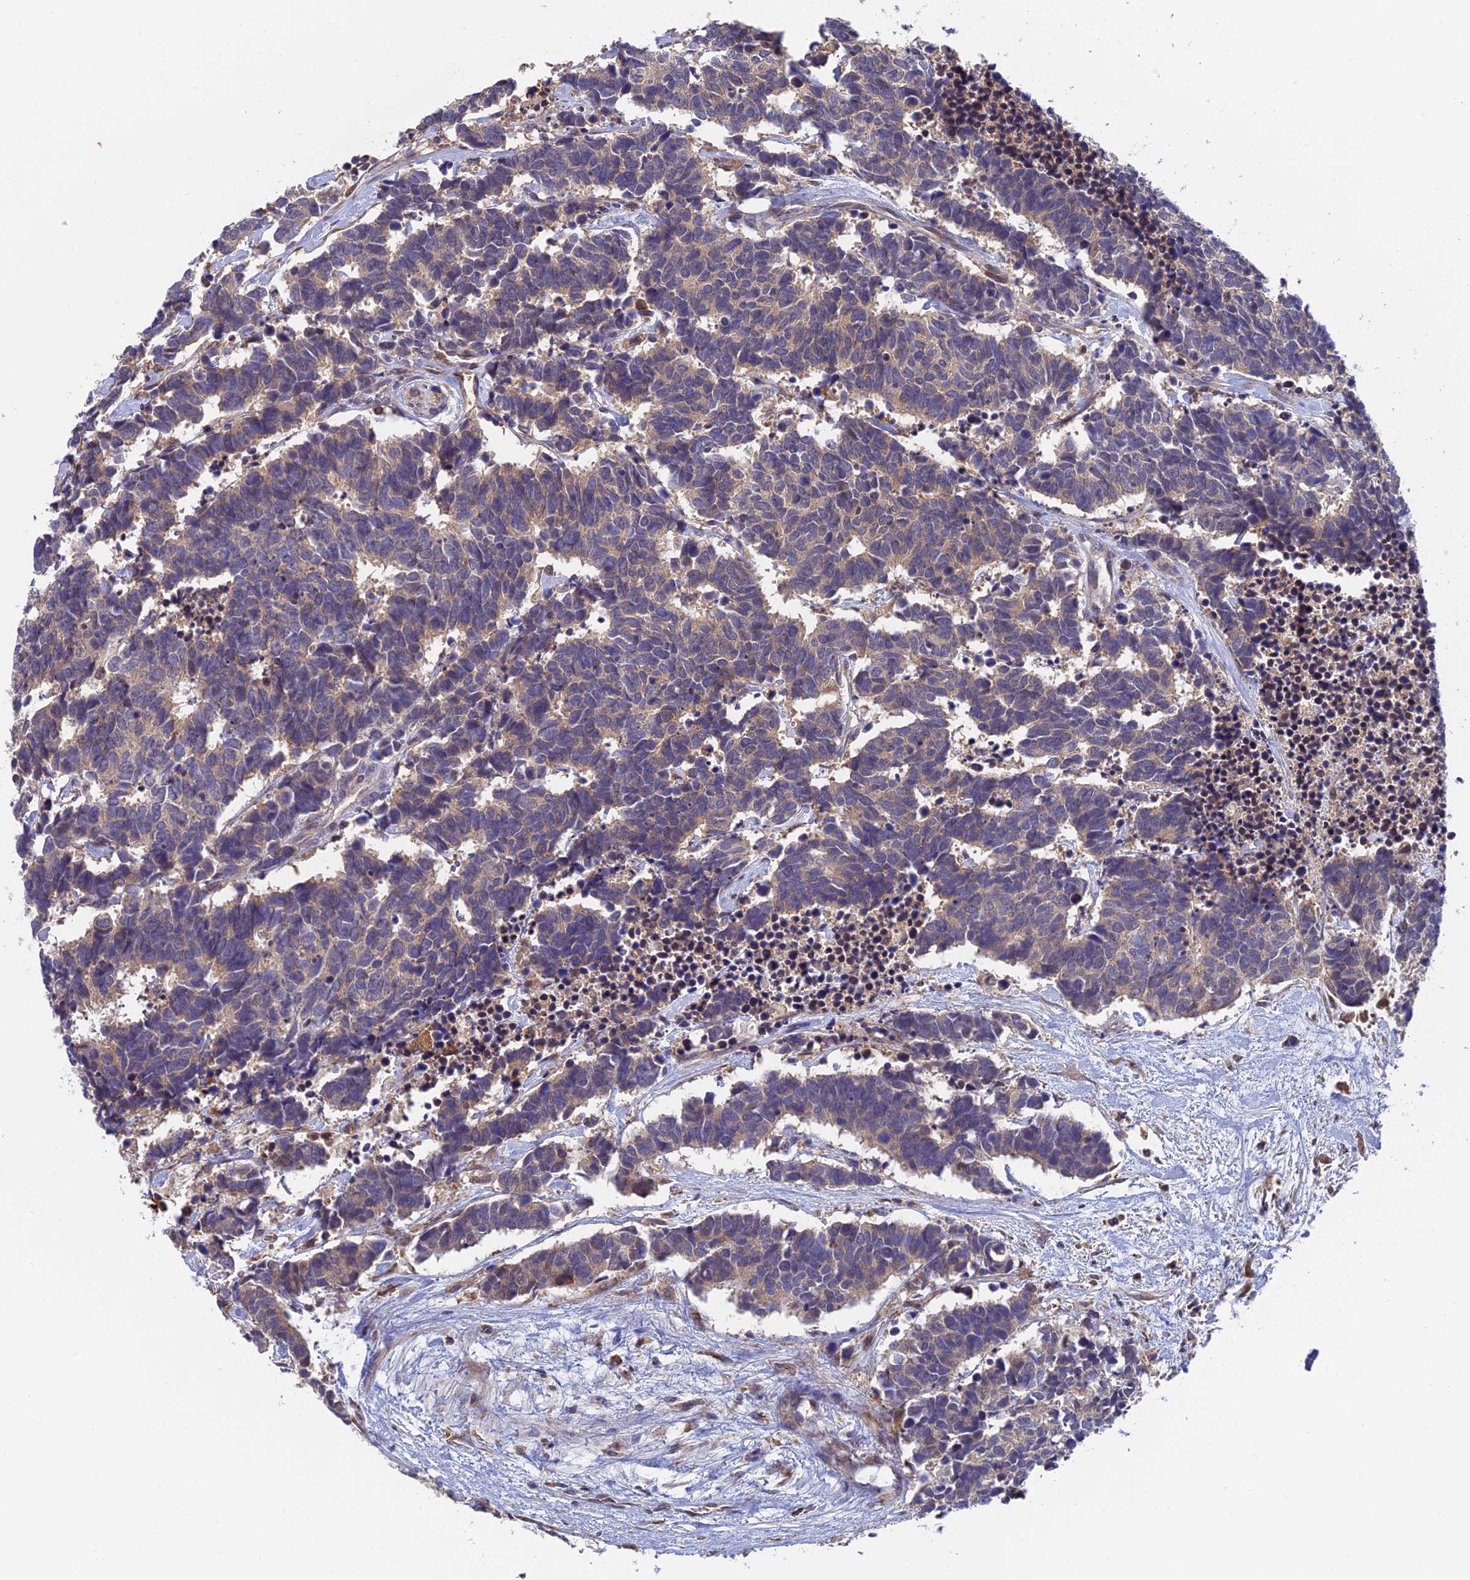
{"staining": {"intensity": "moderate", "quantity": "<25%", "location": "cytoplasmic/membranous"}, "tissue": "carcinoid", "cell_type": "Tumor cells", "image_type": "cancer", "snomed": [{"axis": "morphology", "description": "Carcinoma, NOS"}, {"axis": "morphology", "description": "Carcinoid, malignant, NOS"}, {"axis": "topography", "description": "Urinary bladder"}], "caption": "Immunohistochemistry of human carcinoma demonstrates low levels of moderate cytoplasmic/membranous staining in about <25% of tumor cells.", "gene": "IPO5", "patient": {"sex": "male", "age": 57}}